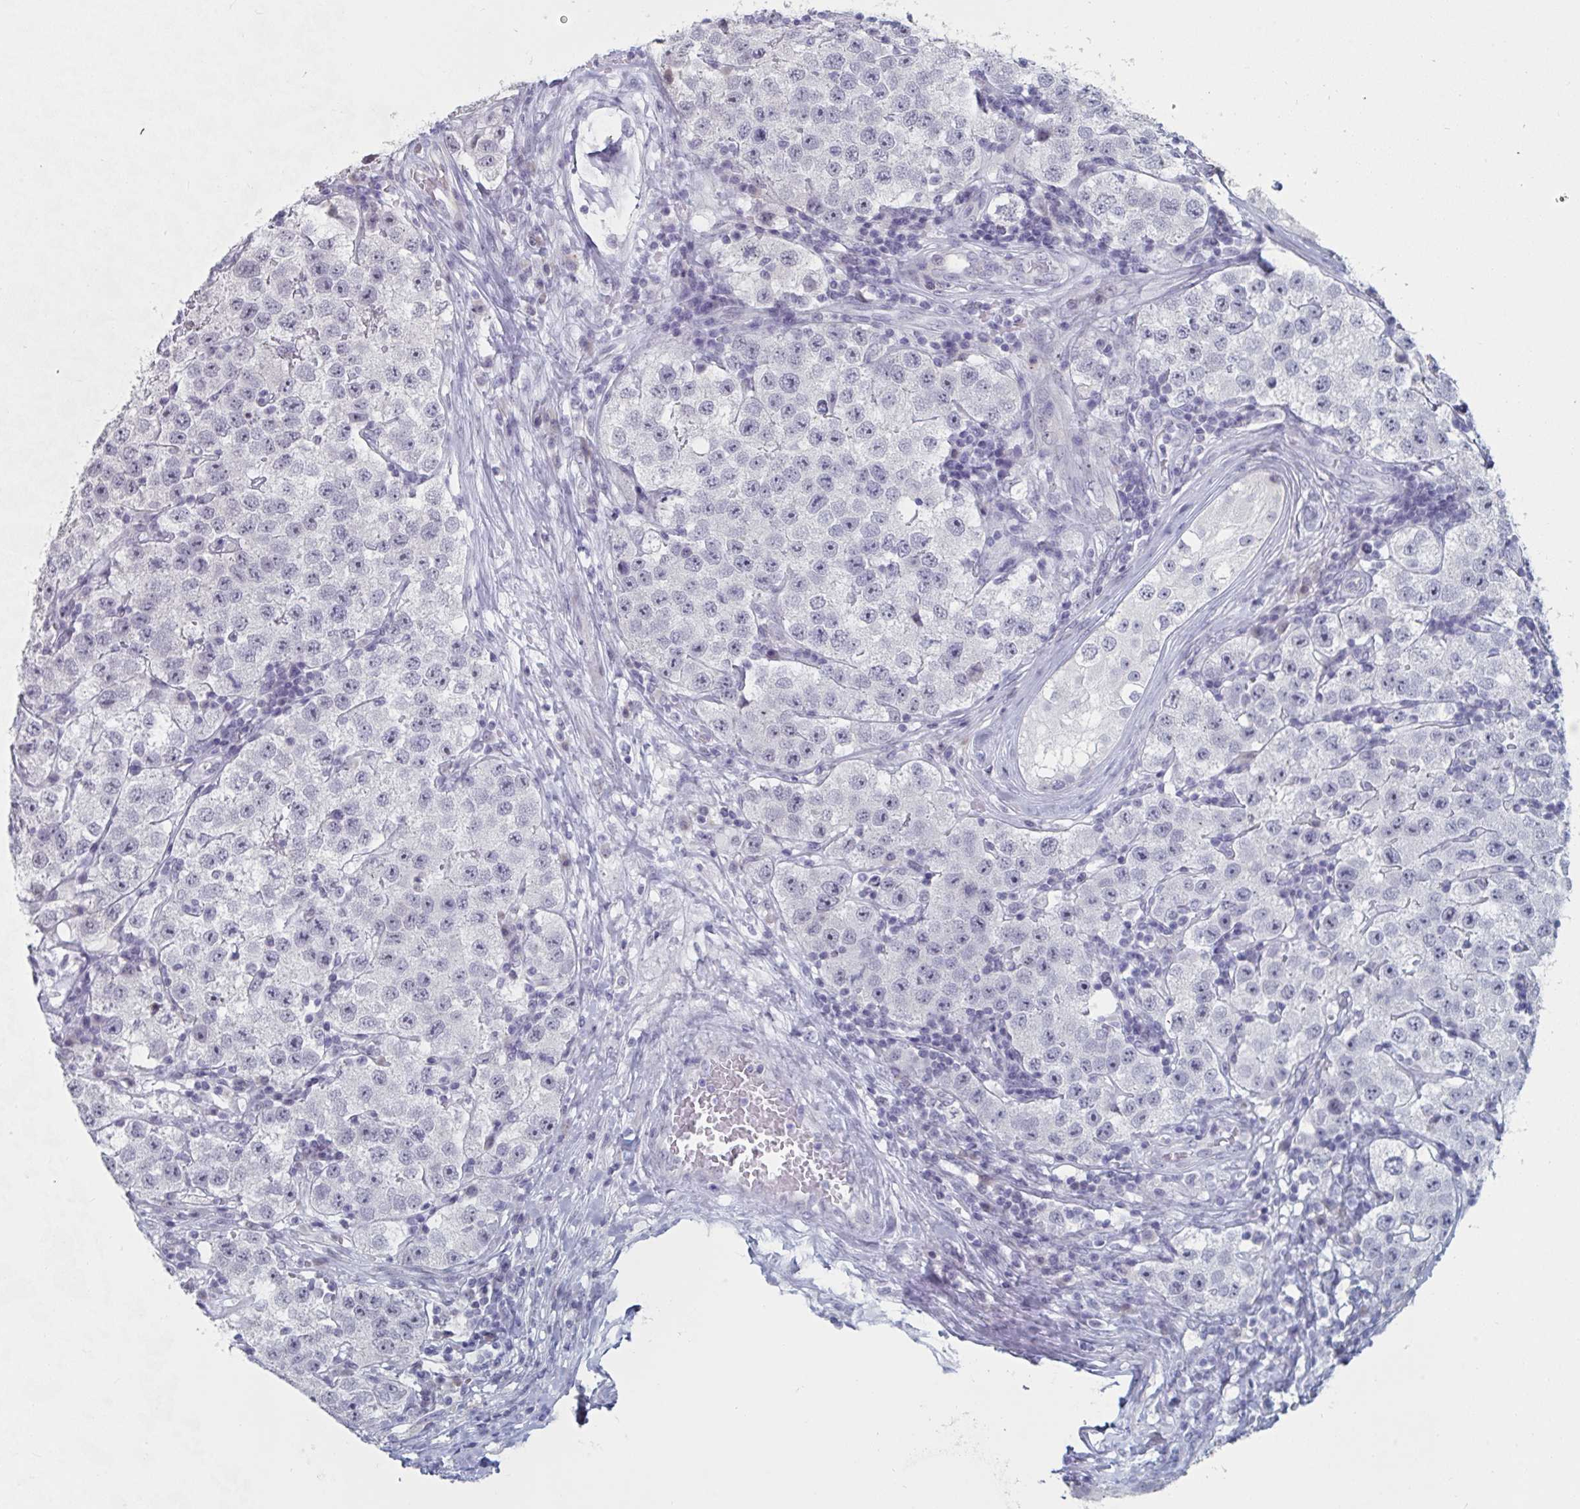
{"staining": {"intensity": "negative", "quantity": "none", "location": "none"}, "tissue": "testis cancer", "cell_type": "Tumor cells", "image_type": "cancer", "snomed": [{"axis": "morphology", "description": "Seminoma, NOS"}, {"axis": "topography", "description": "Testis"}], "caption": "DAB immunohistochemical staining of human testis seminoma exhibits no significant expression in tumor cells.", "gene": "FOXA1", "patient": {"sex": "male", "age": 34}}